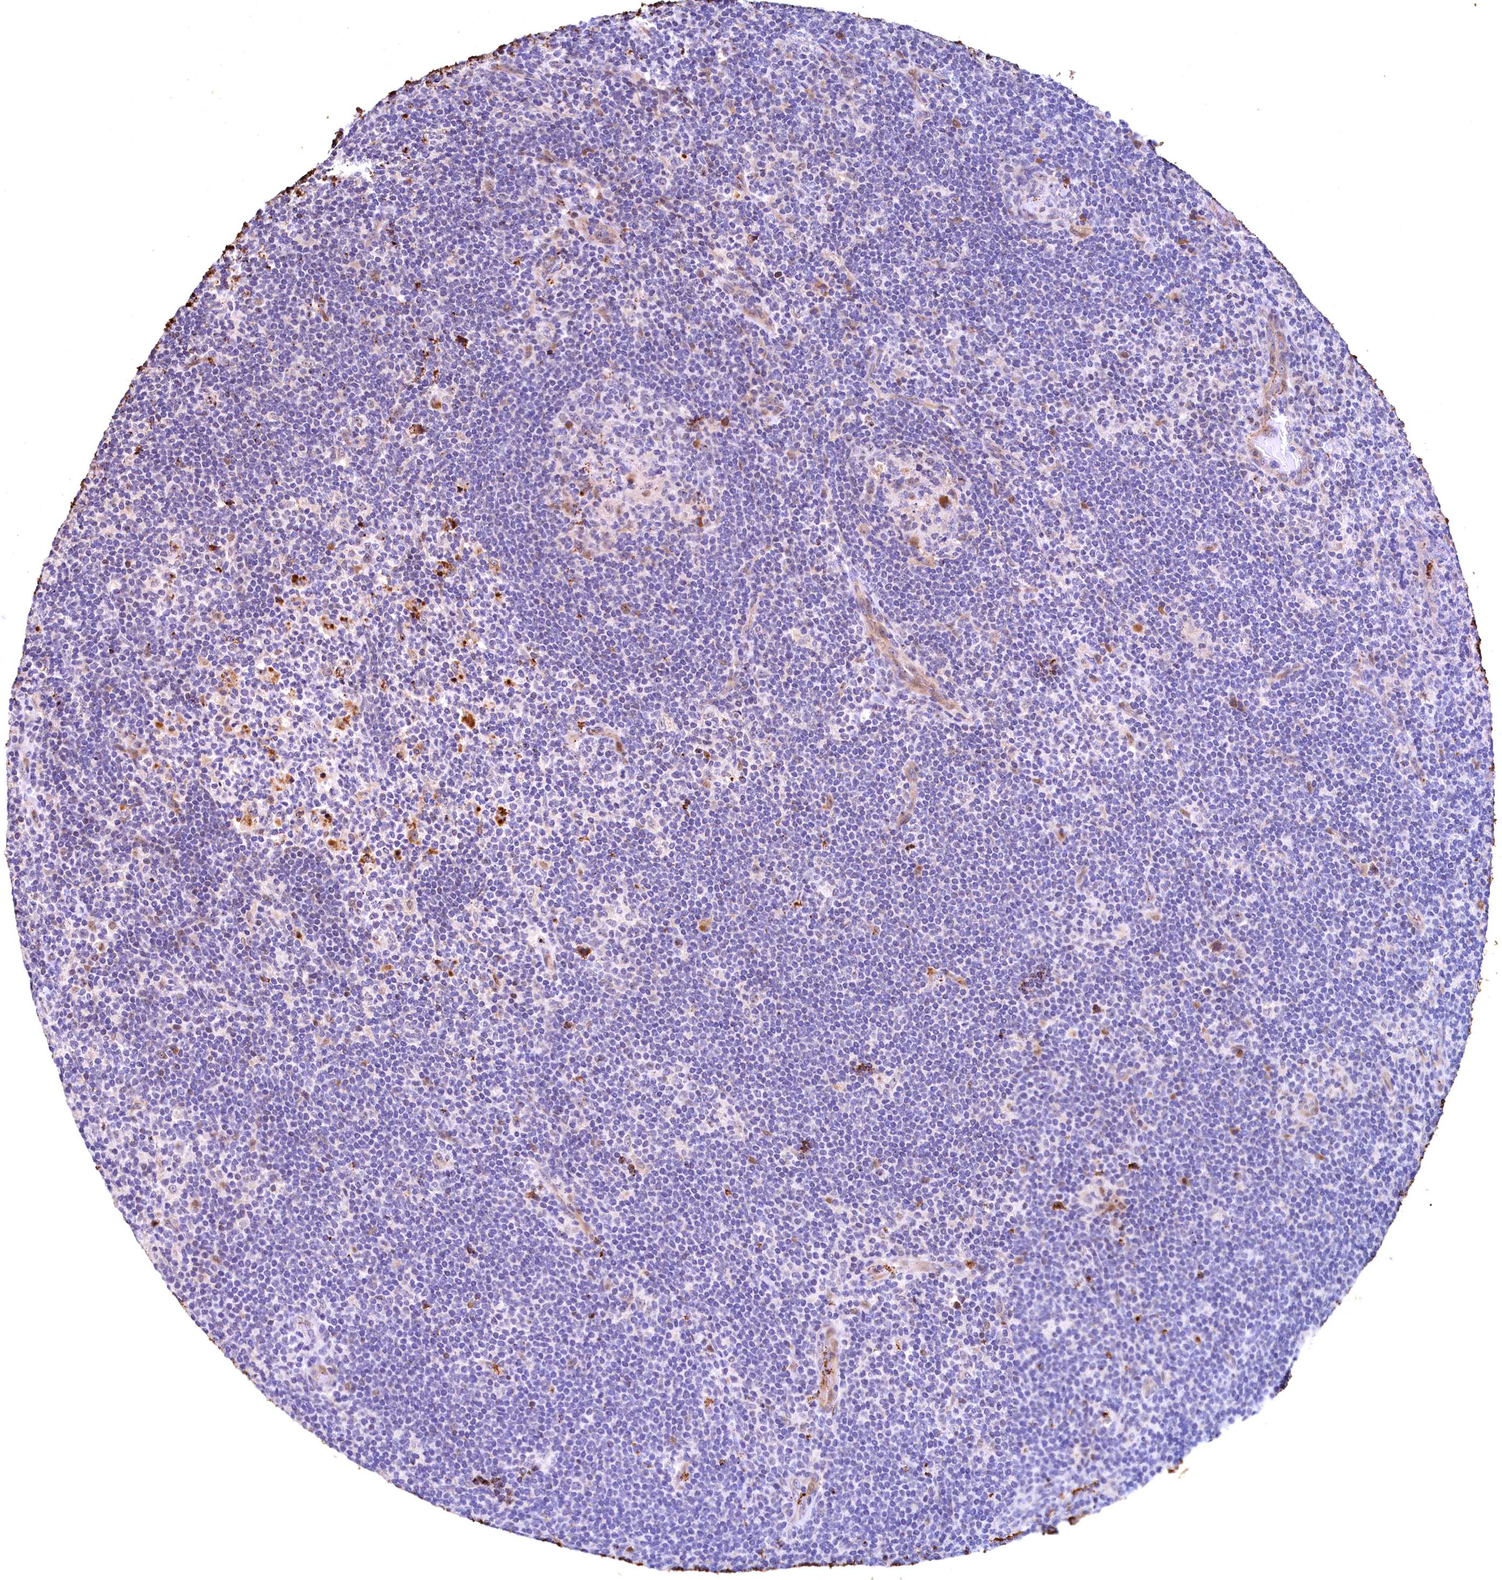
{"staining": {"intensity": "negative", "quantity": "none", "location": "none"}, "tissue": "lymphoma", "cell_type": "Tumor cells", "image_type": "cancer", "snomed": [{"axis": "morphology", "description": "Hodgkin's disease, NOS"}, {"axis": "topography", "description": "Lymph node"}], "caption": "There is no significant expression in tumor cells of lymphoma. The staining was performed using DAB to visualize the protein expression in brown, while the nuclei were stained in blue with hematoxylin (Magnification: 20x).", "gene": "LATS2", "patient": {"sex": "female", "age": 57}}